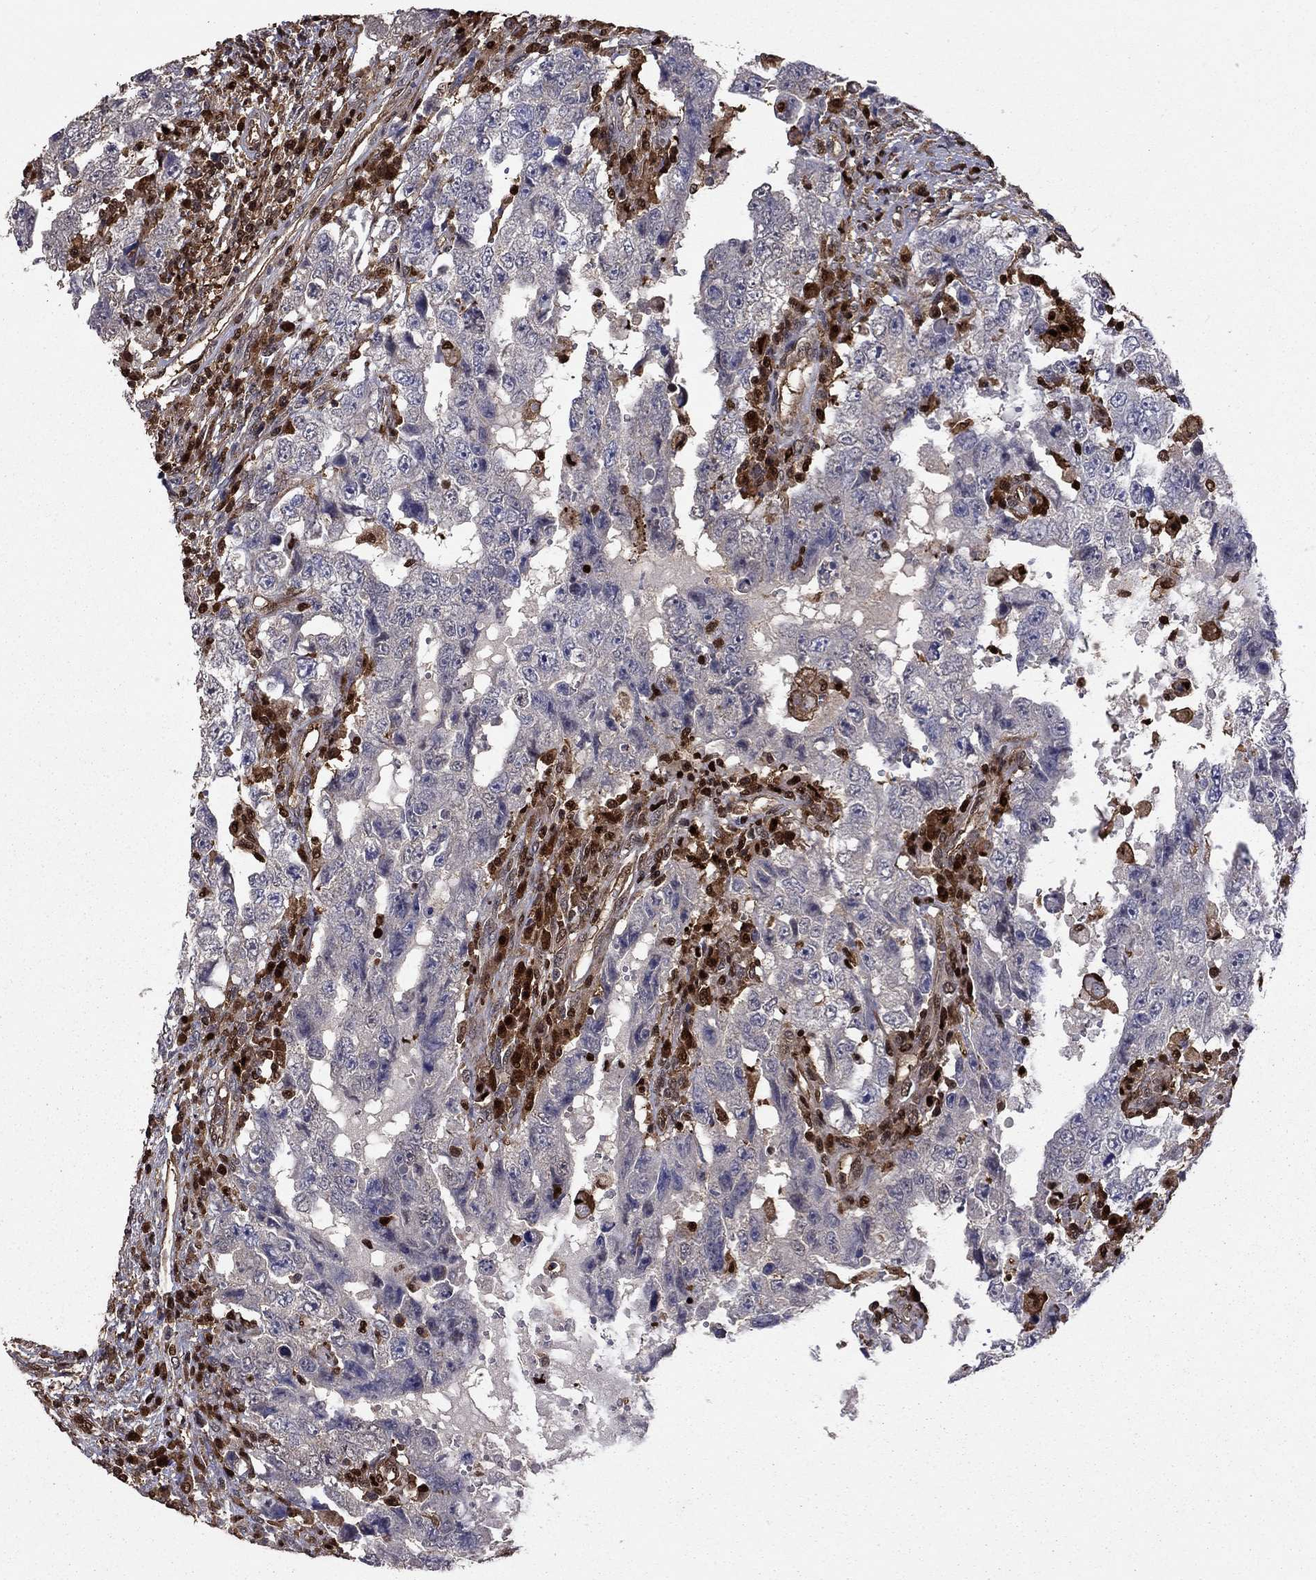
{"staining": {"intensity": "weak", "quantity": "<25%", "location": "cytoplasmic/membranous"}, "tissue": "testis cancer", "cell_type": "Tumor cells", "image_type": "cancer", "snomed": [{"axis": "morphology", "description": "Carcinoma, Embryonal, NOS"}, {"axis": "topography", "description": "Testis"}], "caption": "DAB (3,3'-diaminobenzidine) immunohistochemical staining of testis cancer (embryonal carcinoma) displays no significant staining in tumor cells. The staining was performed using DAB to visualize the protein expression in brown, while the nuclei were stained in blue with hematoxylin (Magnification: 20x).", "gene": "APPBP2", "patient": {"sex": "male", "age": 26}}